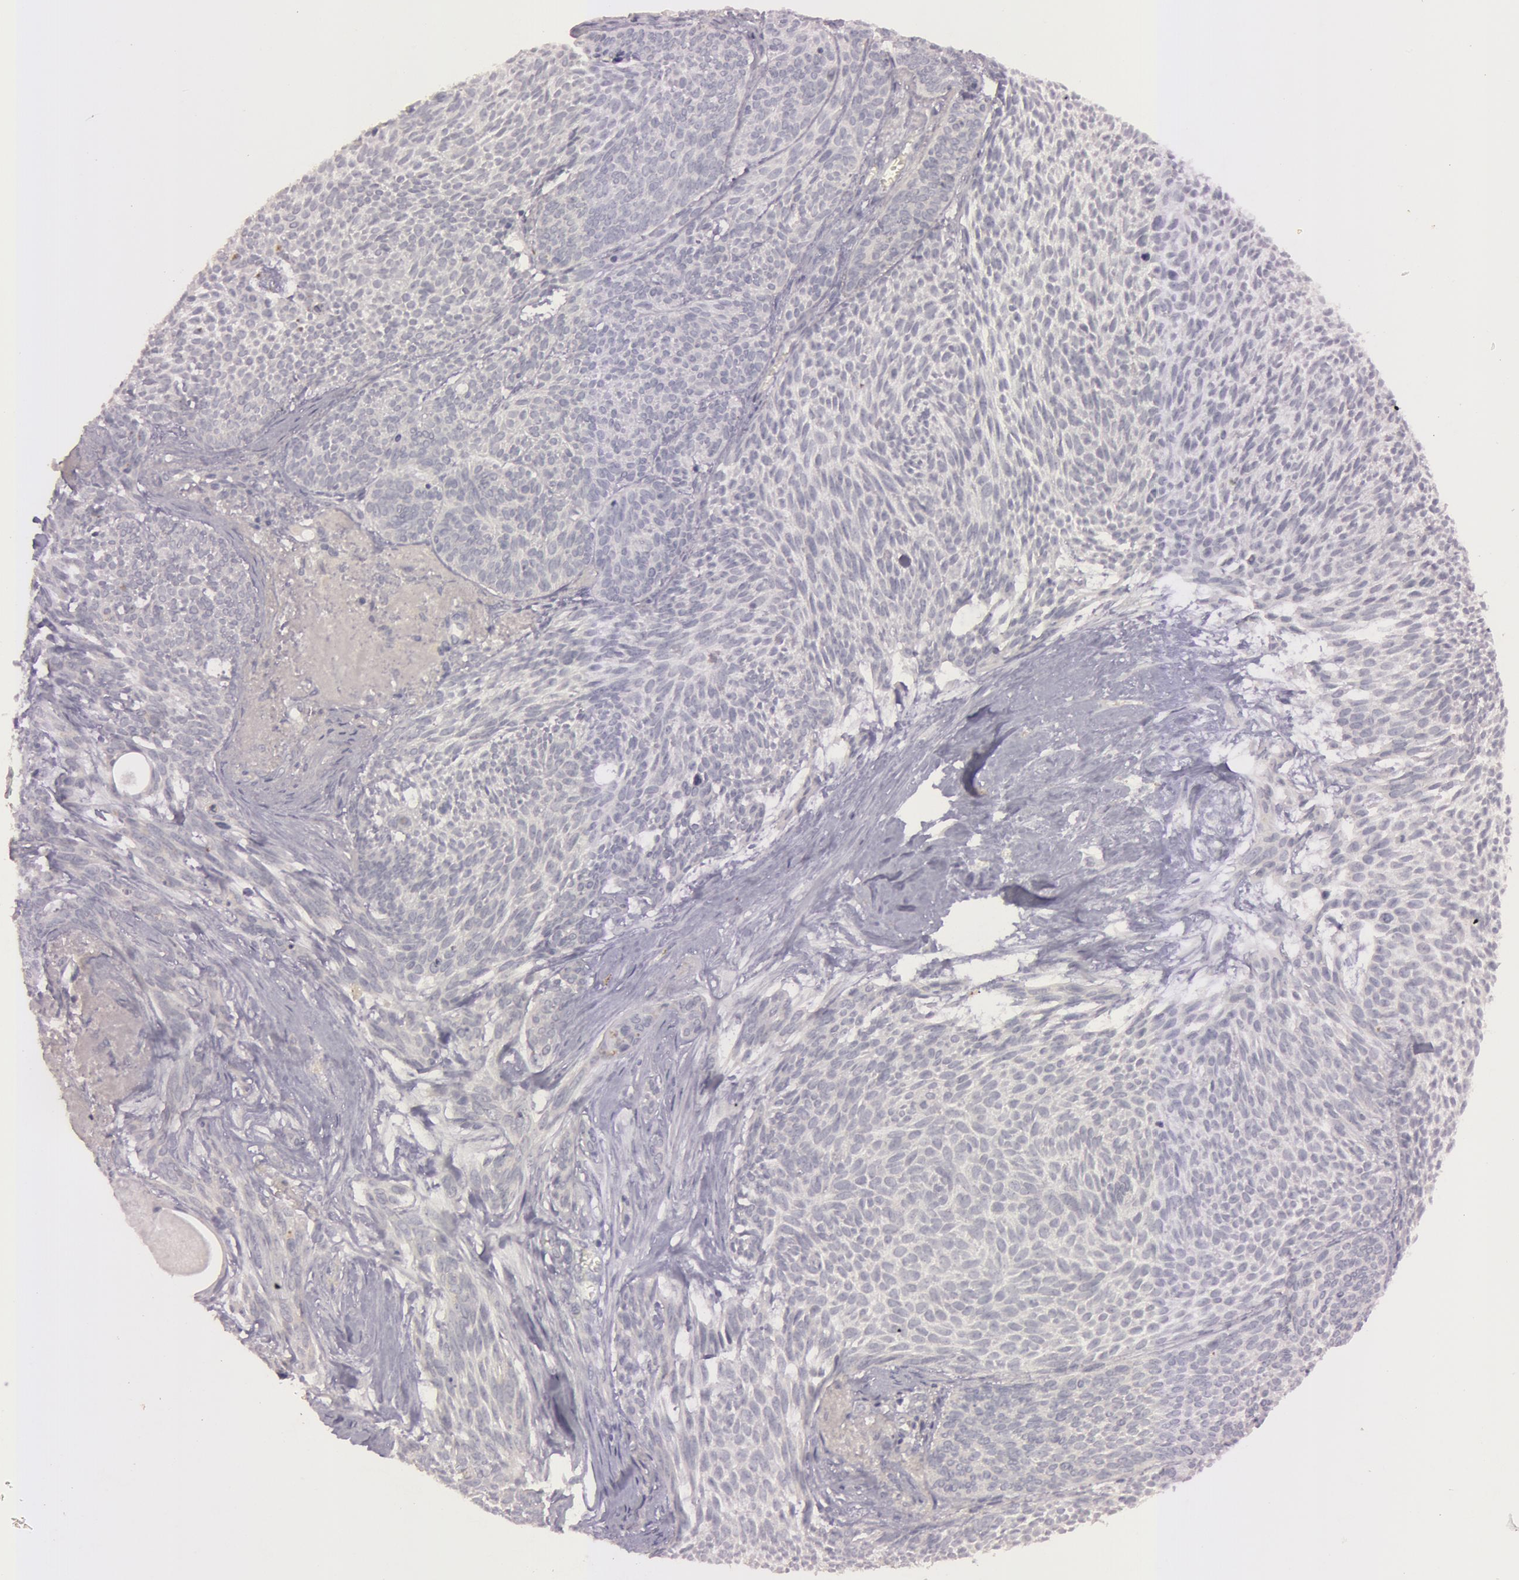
{"staining": {"intensity": "negative", "quantity": "none", "location": "none"}, "tissue": "skin cancer", "cell_type": "Tumor cells", "image_type": "cancer", "snomed": [{"axis": "morphology", "description": "Basal cell carcinoma"}, {"axis": "topography", "description": "Skin"}], "caption": "An immunohistochemistry (IHC) image of skin basal cell carcinoma is shown. There is no staining in tumor cells of skin basal cell carcinoma.", "gene": "MXRA5", "patient": {"sex": "male", "age": 84}}